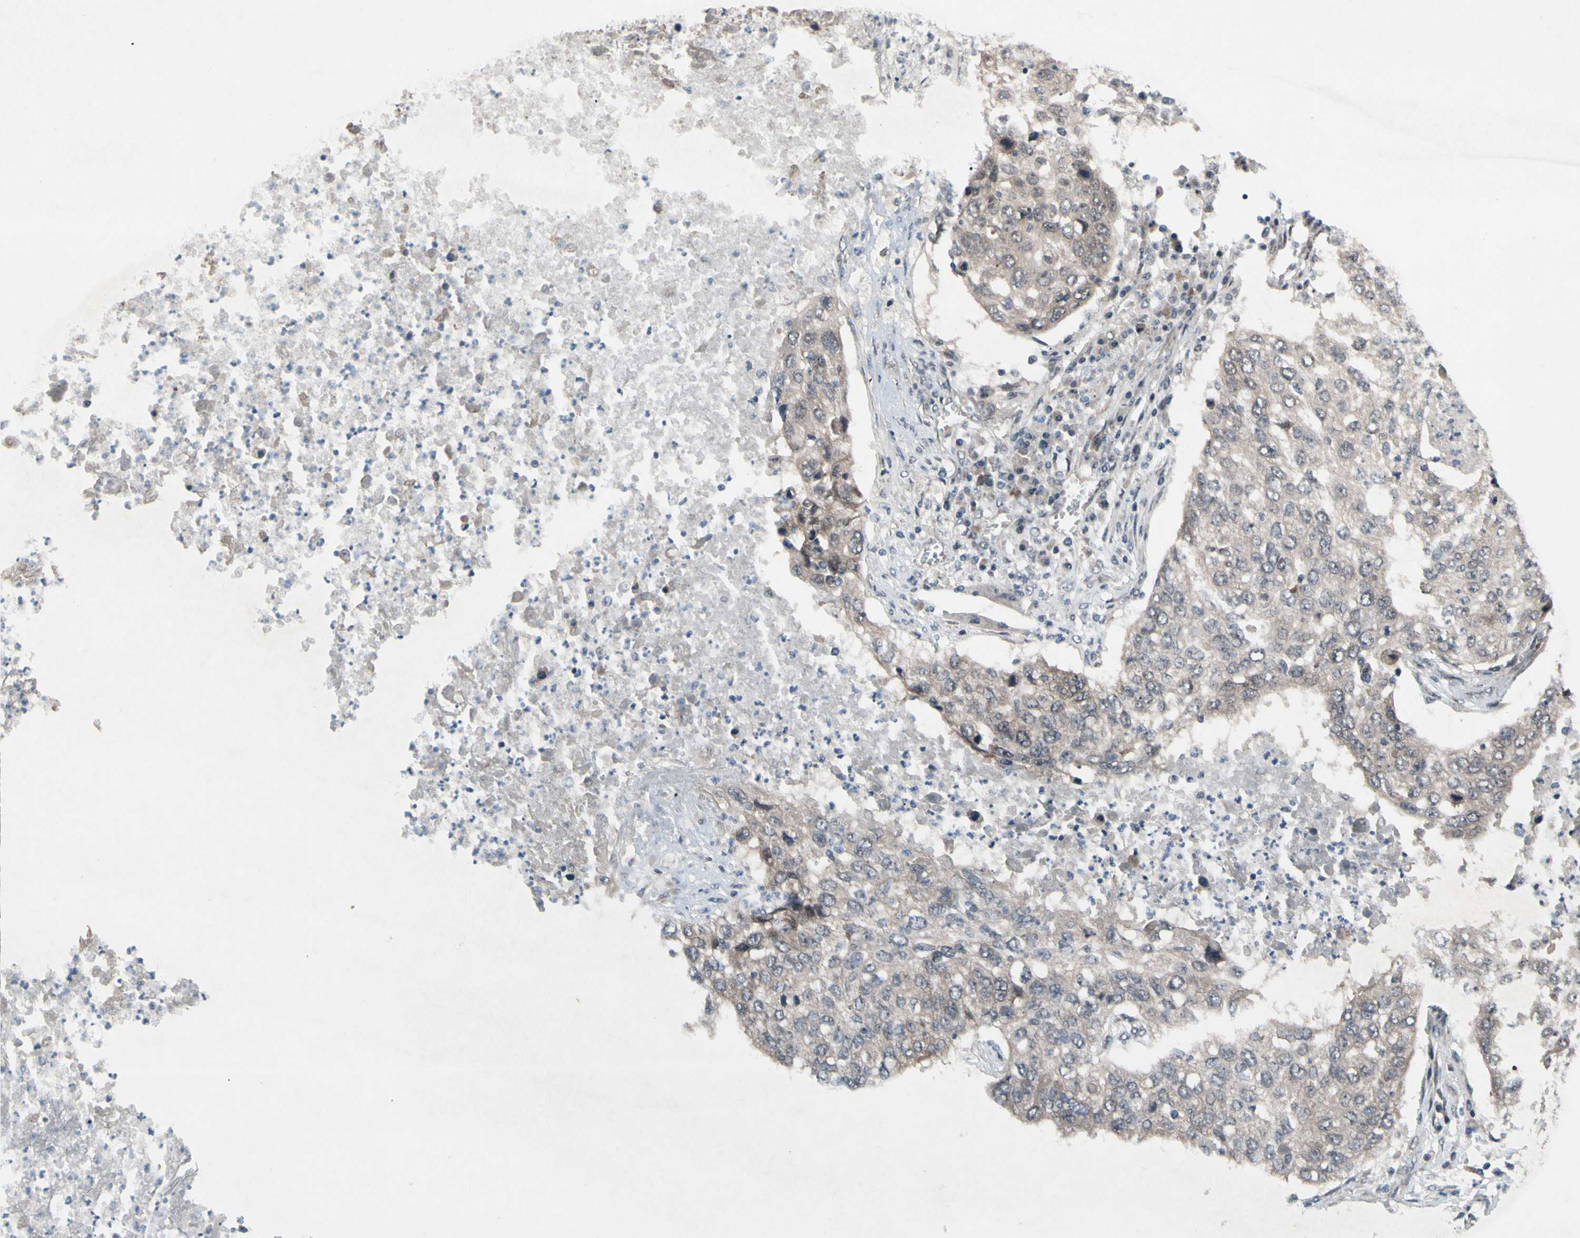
{"staining": {"intensity": "weak", "quantity": ">75%", "location": "cytoplasmic/membranous"}, "tissue": "lung cancer", "cell_type": "Tumor cells", "image_type": "cancer", "snomed": [{"axis": "morphology", "description": "Squamous cell carcinoma, NOS"}, {"axis": "topography", "description": "Lung"}], "caption": "Tumor cells demonstrate weak cytoplasmic/membranous expression in about >75% of cells in lung cancer.", "gene": "TRDMT1", "patient": {"sex": "female", "age": 63}}